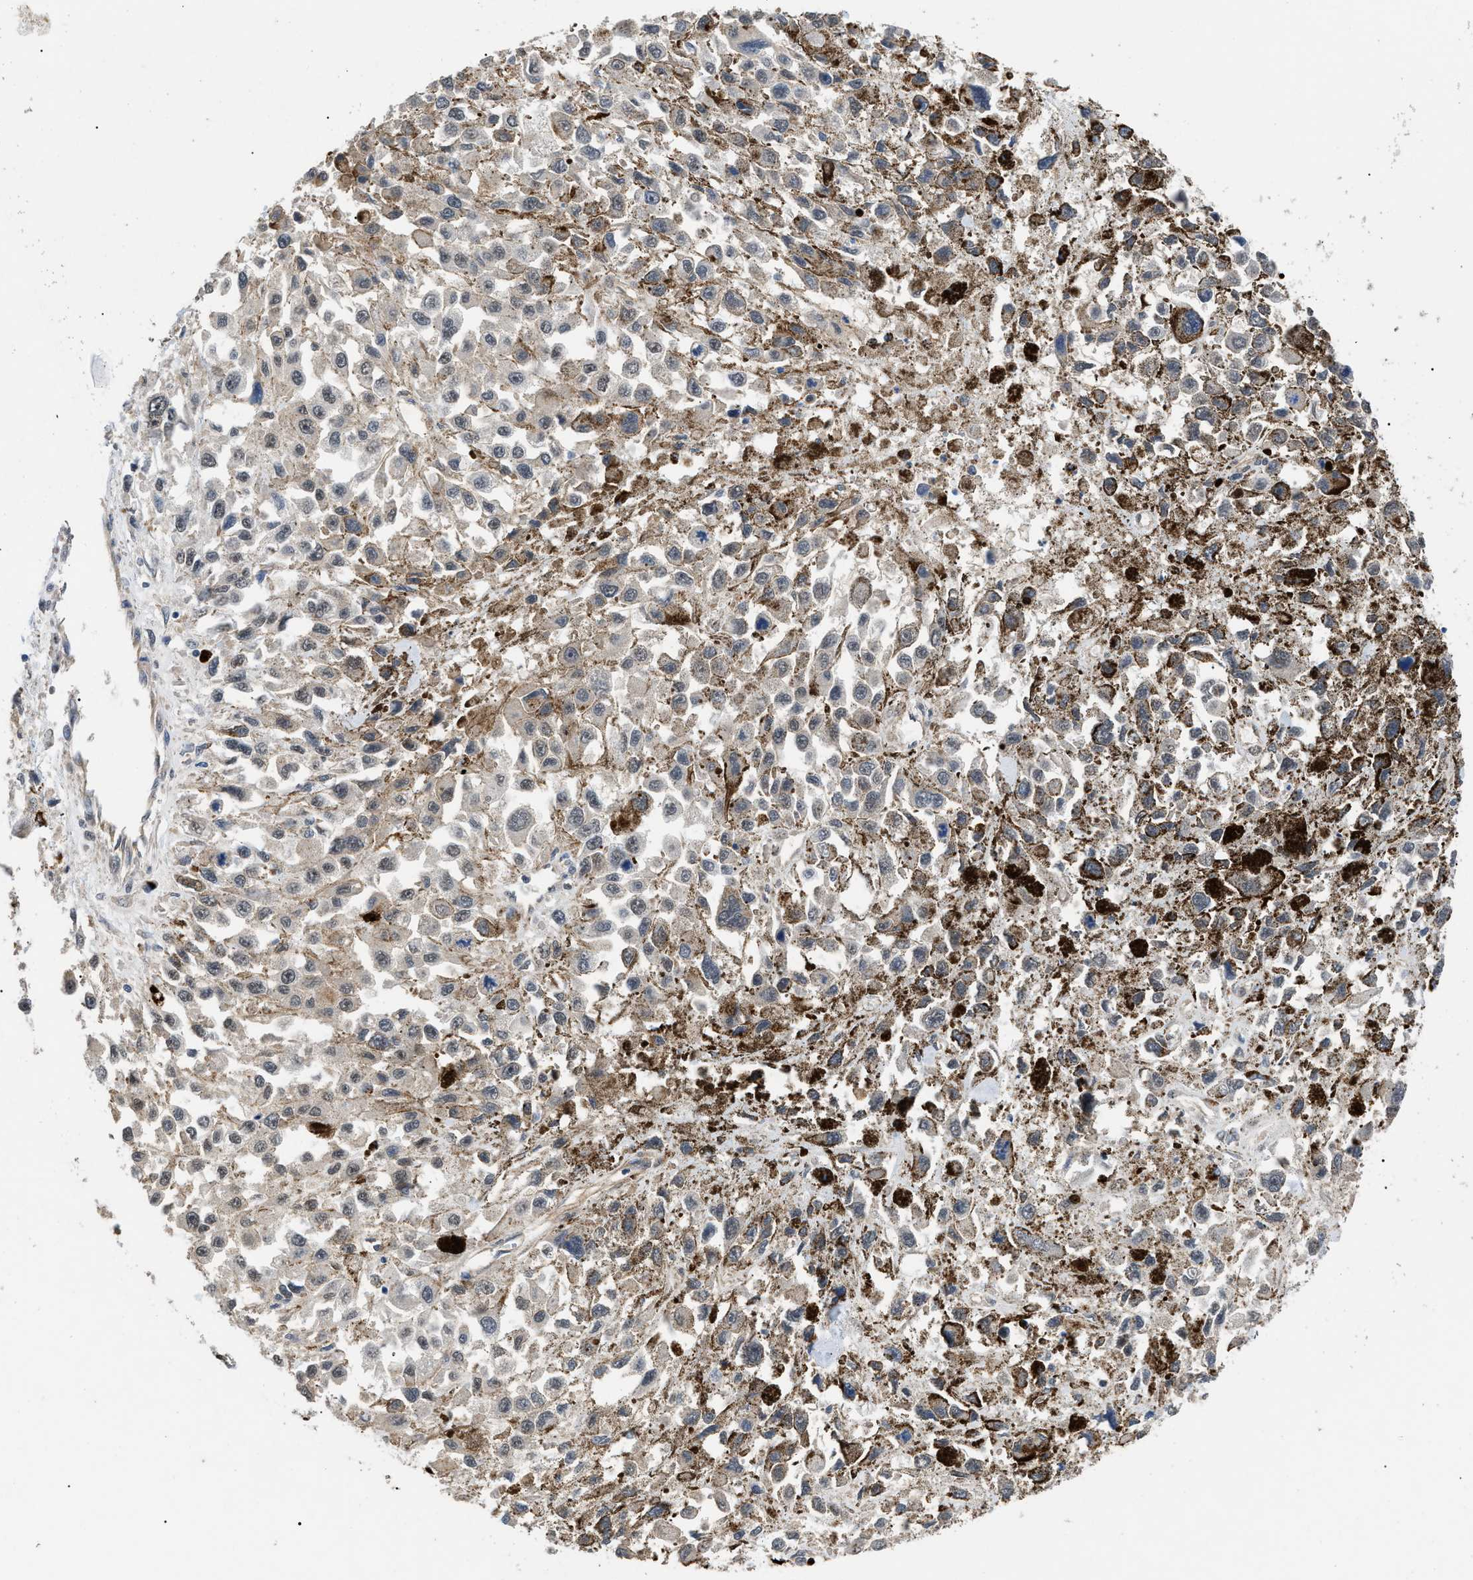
{"staining": {"intensity": "negative", "quantity": "none", "location": "none"}, "tissue": "melanoma", "cell_type": "Tumor cells", "image_type": "cancer", "snomed": [{"axis": "morphology", "description": "Malignant melanoma, Metastatic site"}, {"axis": "topography", "description": "Lymph node"}], "caption": "The immunohistochemistry image has no significant expression in tumor cells of melanoma tissue.", "gene": "CRCP", "patient": {"sex": "male", "age": 59}}